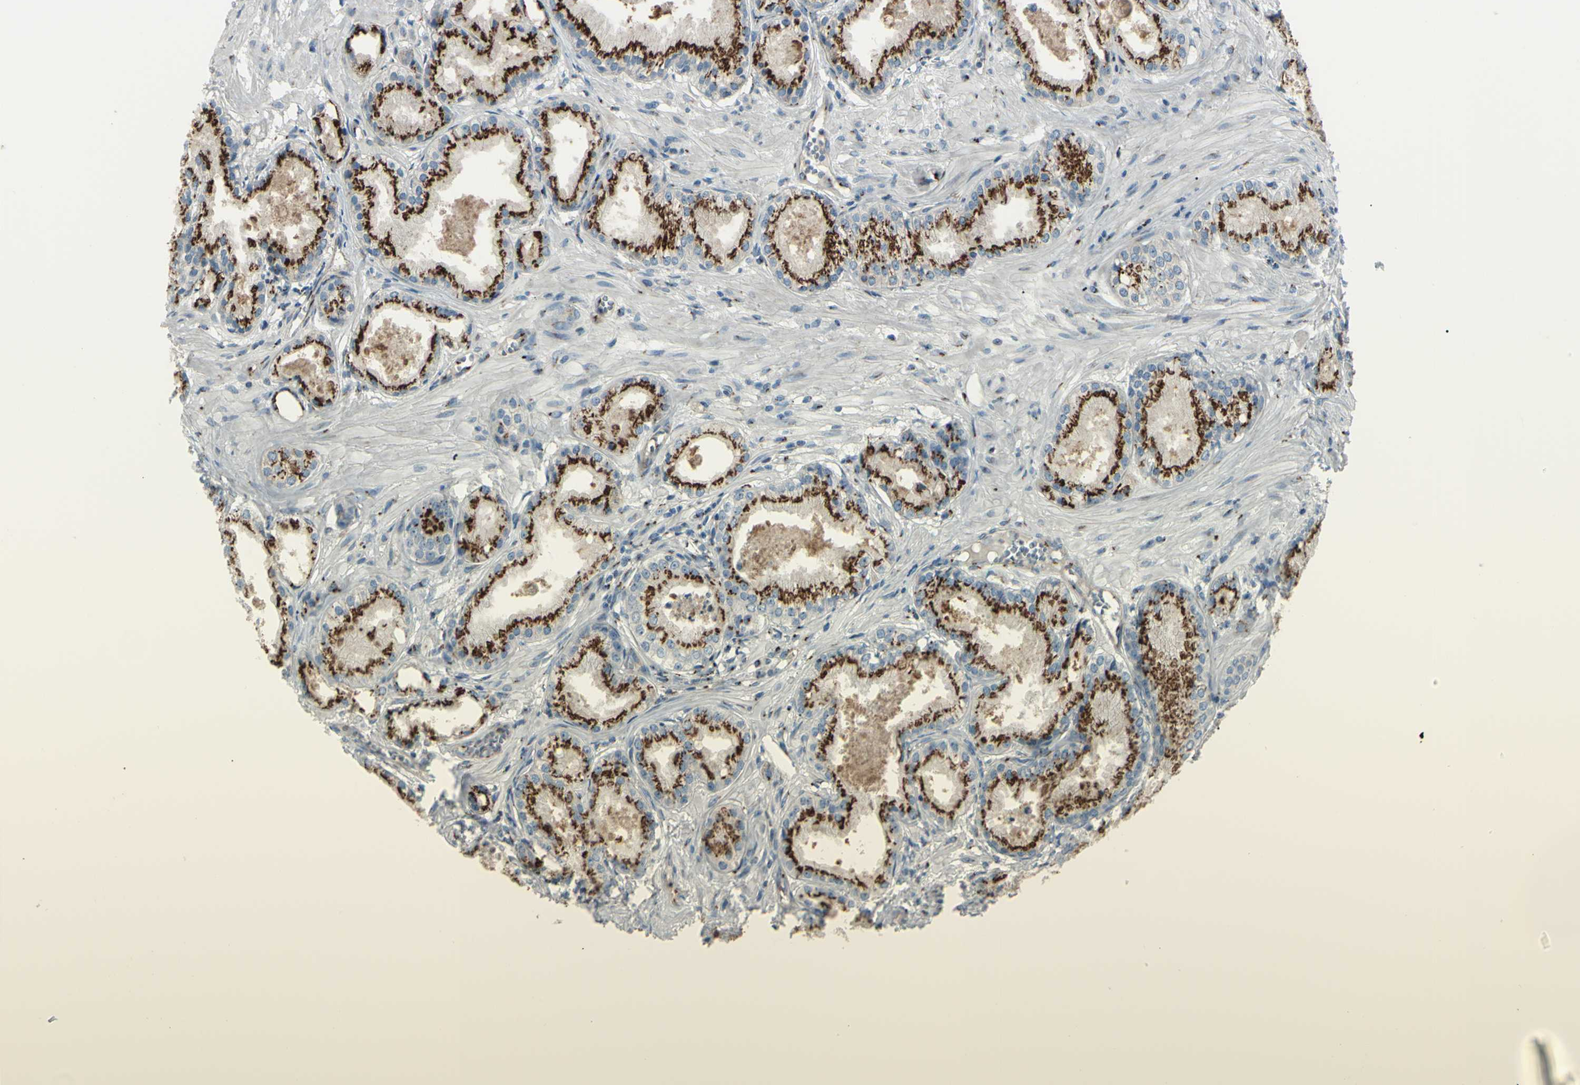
{"staining": {"intensity": "strong", "quantity": ">75%", "location": "cytoplasmic/membranous"}, "tissue": "prostate cancer", "cell_type": "Tumor cells", "image_type": "cancer", "snomed": [{"axis": "morphology", "description": "Adenocarcinoma, Low grade"}, {"axis": "topography", "description": "Prostate"}], "caption": "Prostate cancer was stained to show a protein in brown. There is high levels of strong cytoplasmic/membranous positivity in approximately >75% of tumor cells.", "gene": "B4GALT1", "patient": {"sex": "male", "age": 72}}